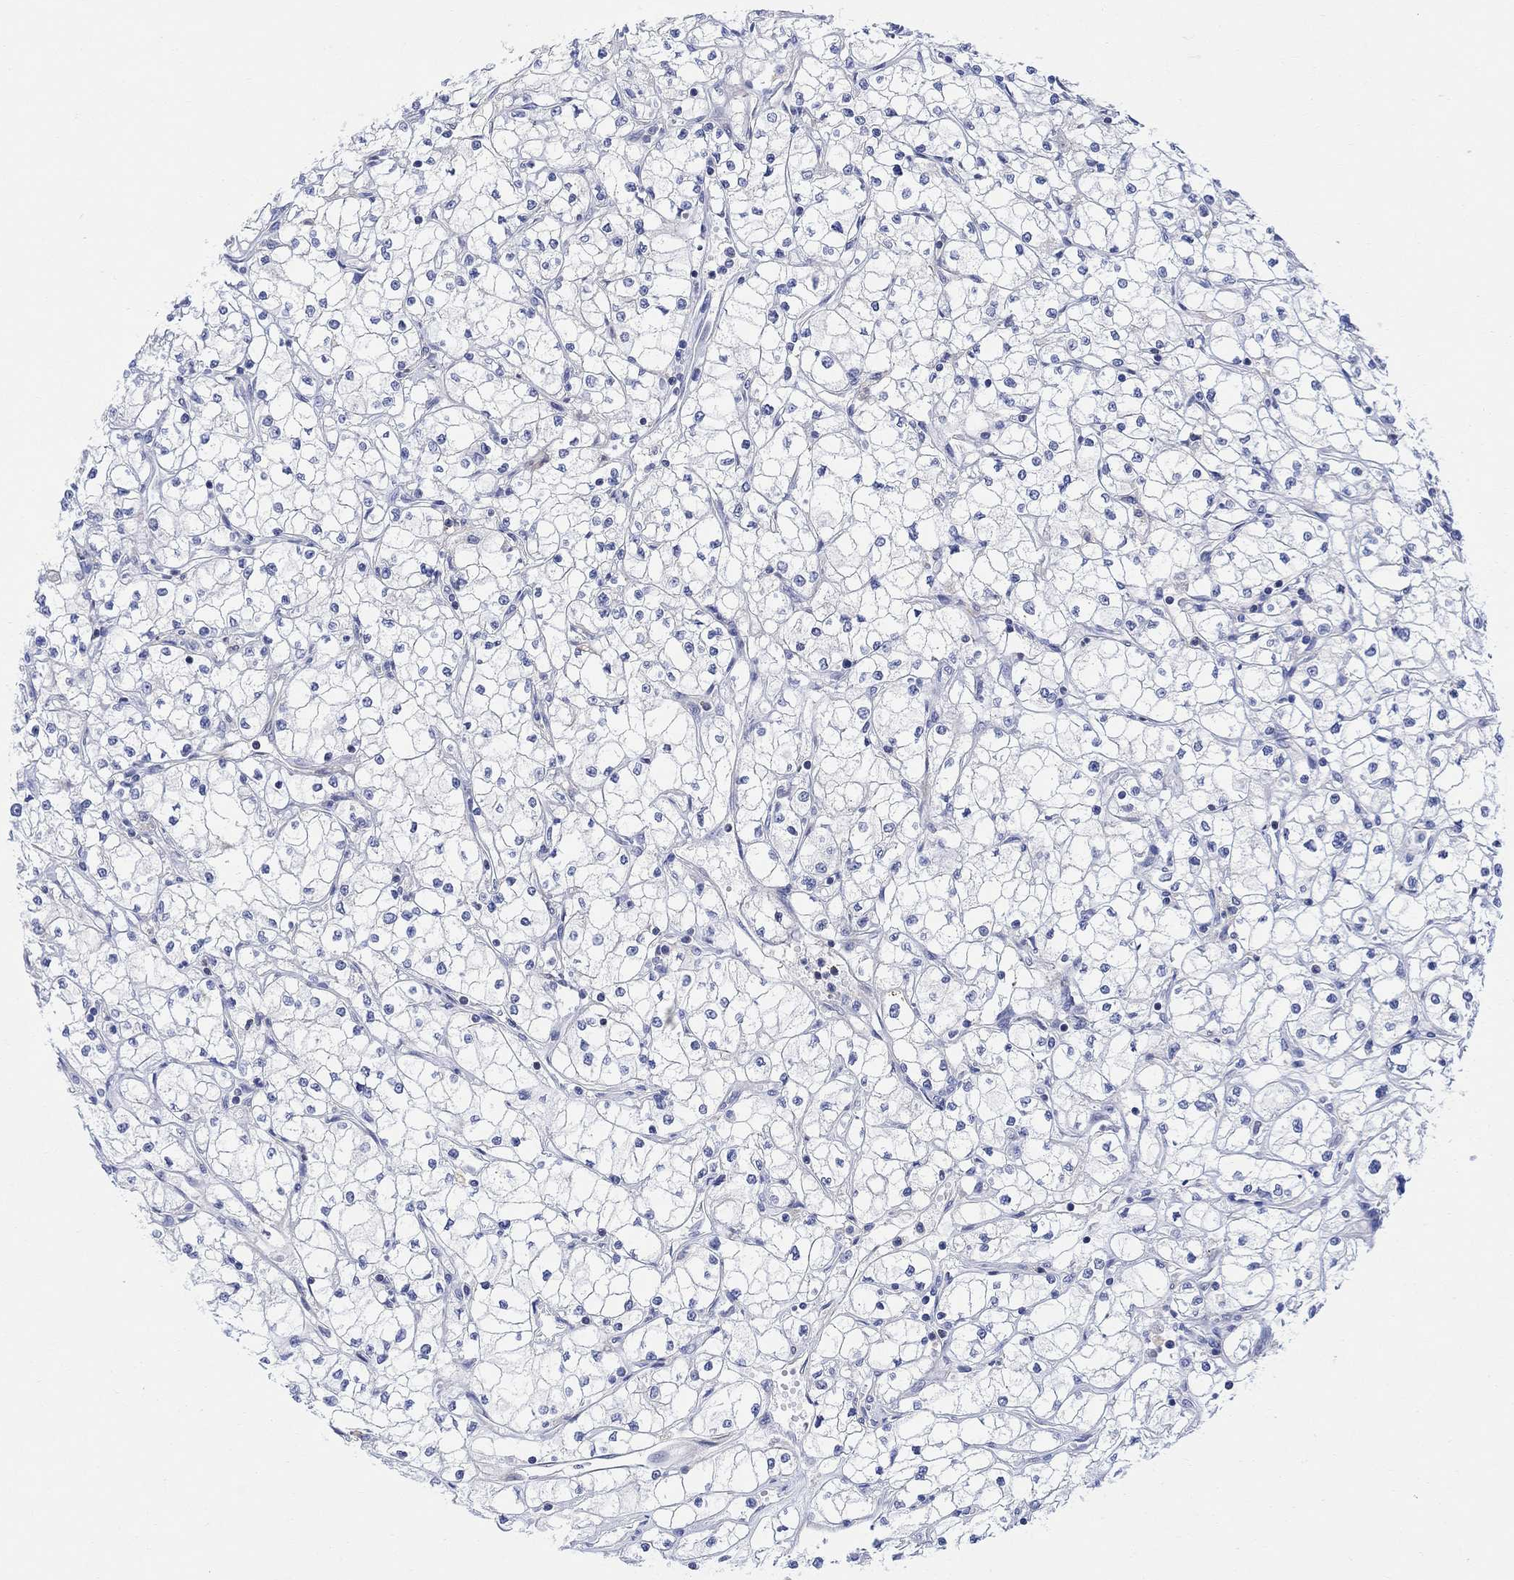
{"staining": {"intensity": "negative", "quantity": "none", "location": "none"}, "tissue": "renal cancer", "cell_type": "Tumor cells", "image_type": "cancer", "snomed": [{"axis": "morphology", "description": "Adenocarcinoma, NOS"}, {"axis": "topography", "description": "Kidney"}], "caption": "High magnification brightfield microscopy of adenocarcinoma (renal) stained with DAB (brown) and counterstained with hematoxylin (blue): tumor cells show no significant positivity. (DAB IHC with hematoxylin counter stain).", "gene": "ARSK", "patient": {"sex": "male", "age": 67}}